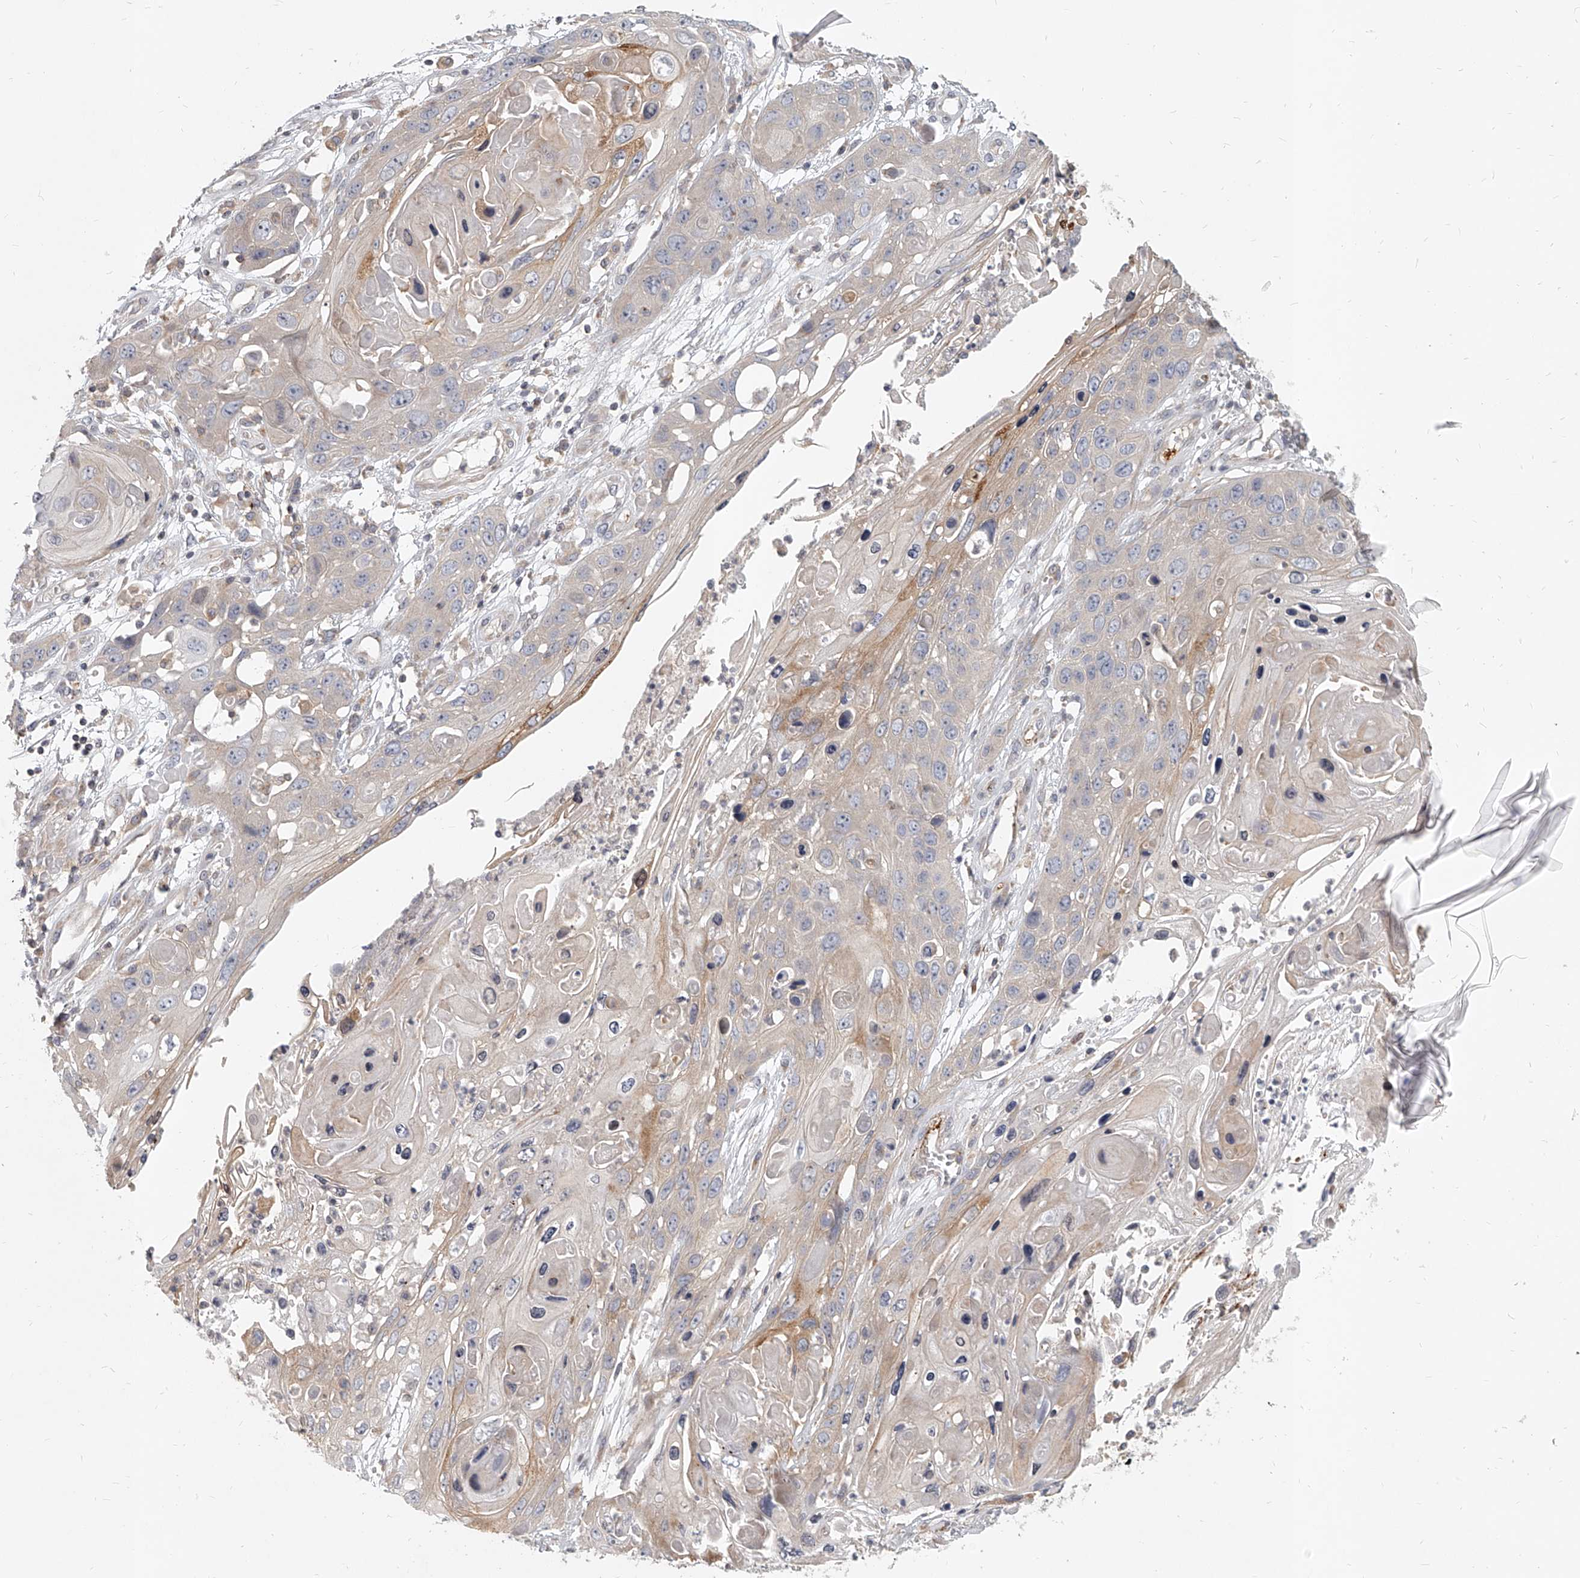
{"staining": {"intensity": "negative", "quantity": "none", "location": "none"}, "tissue": "skin cancer", "cell_type": "Tumor cells", "image_type": "cancer", "snomed": [{"axis": "morphology", "description": "Squamous cell carcinoma, NOS"}, {"axis": "topography", "description": "Skin"}], "caption": "The micrograph displays no significant expression in tumor cells of skin squamous cell carcinoma.", "gene": "SLC37A1", "patient": {"sex": "male", "age": 55}}